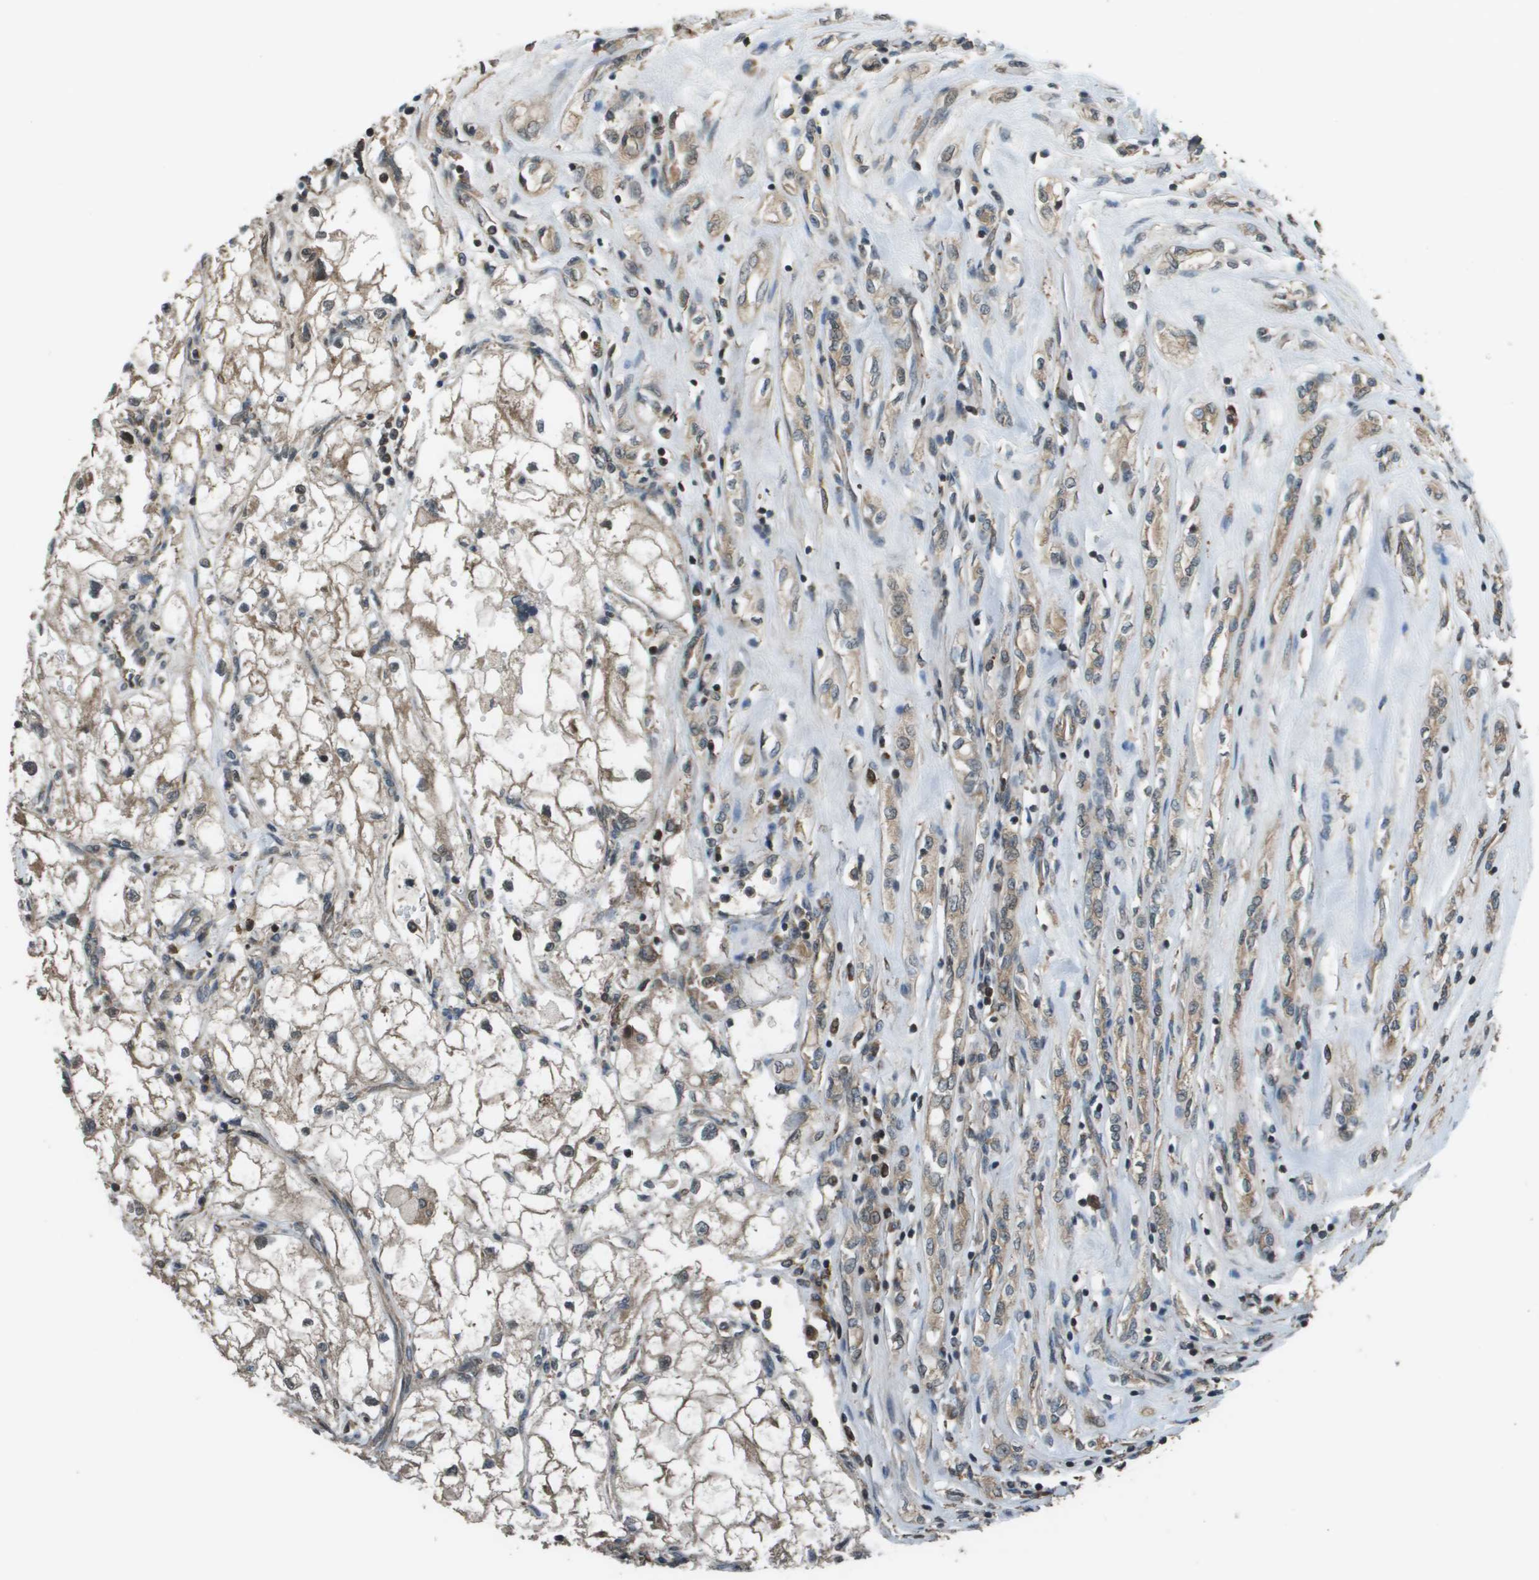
{"staining": {"intensity": "weak", "quantity": ">75%", "location": "cytoplasmic/membranous"}, "tissue": "renal cancer", "cell_type": "Tumor cells", "image_type": "cancer", "snomed": [{"axis": "morphology", "description": "Adenocarcinoma, NOS"}, {"axis": "topography", "description": "Kidney"}], "caption": "Weak cytoplasmic/membranous protein staining is present in approximately >75% of tumor cells in renal cancer (adenocarcinoma).", "gene": "PLPBP", "patient": {"sex": "female", "age": 70}}